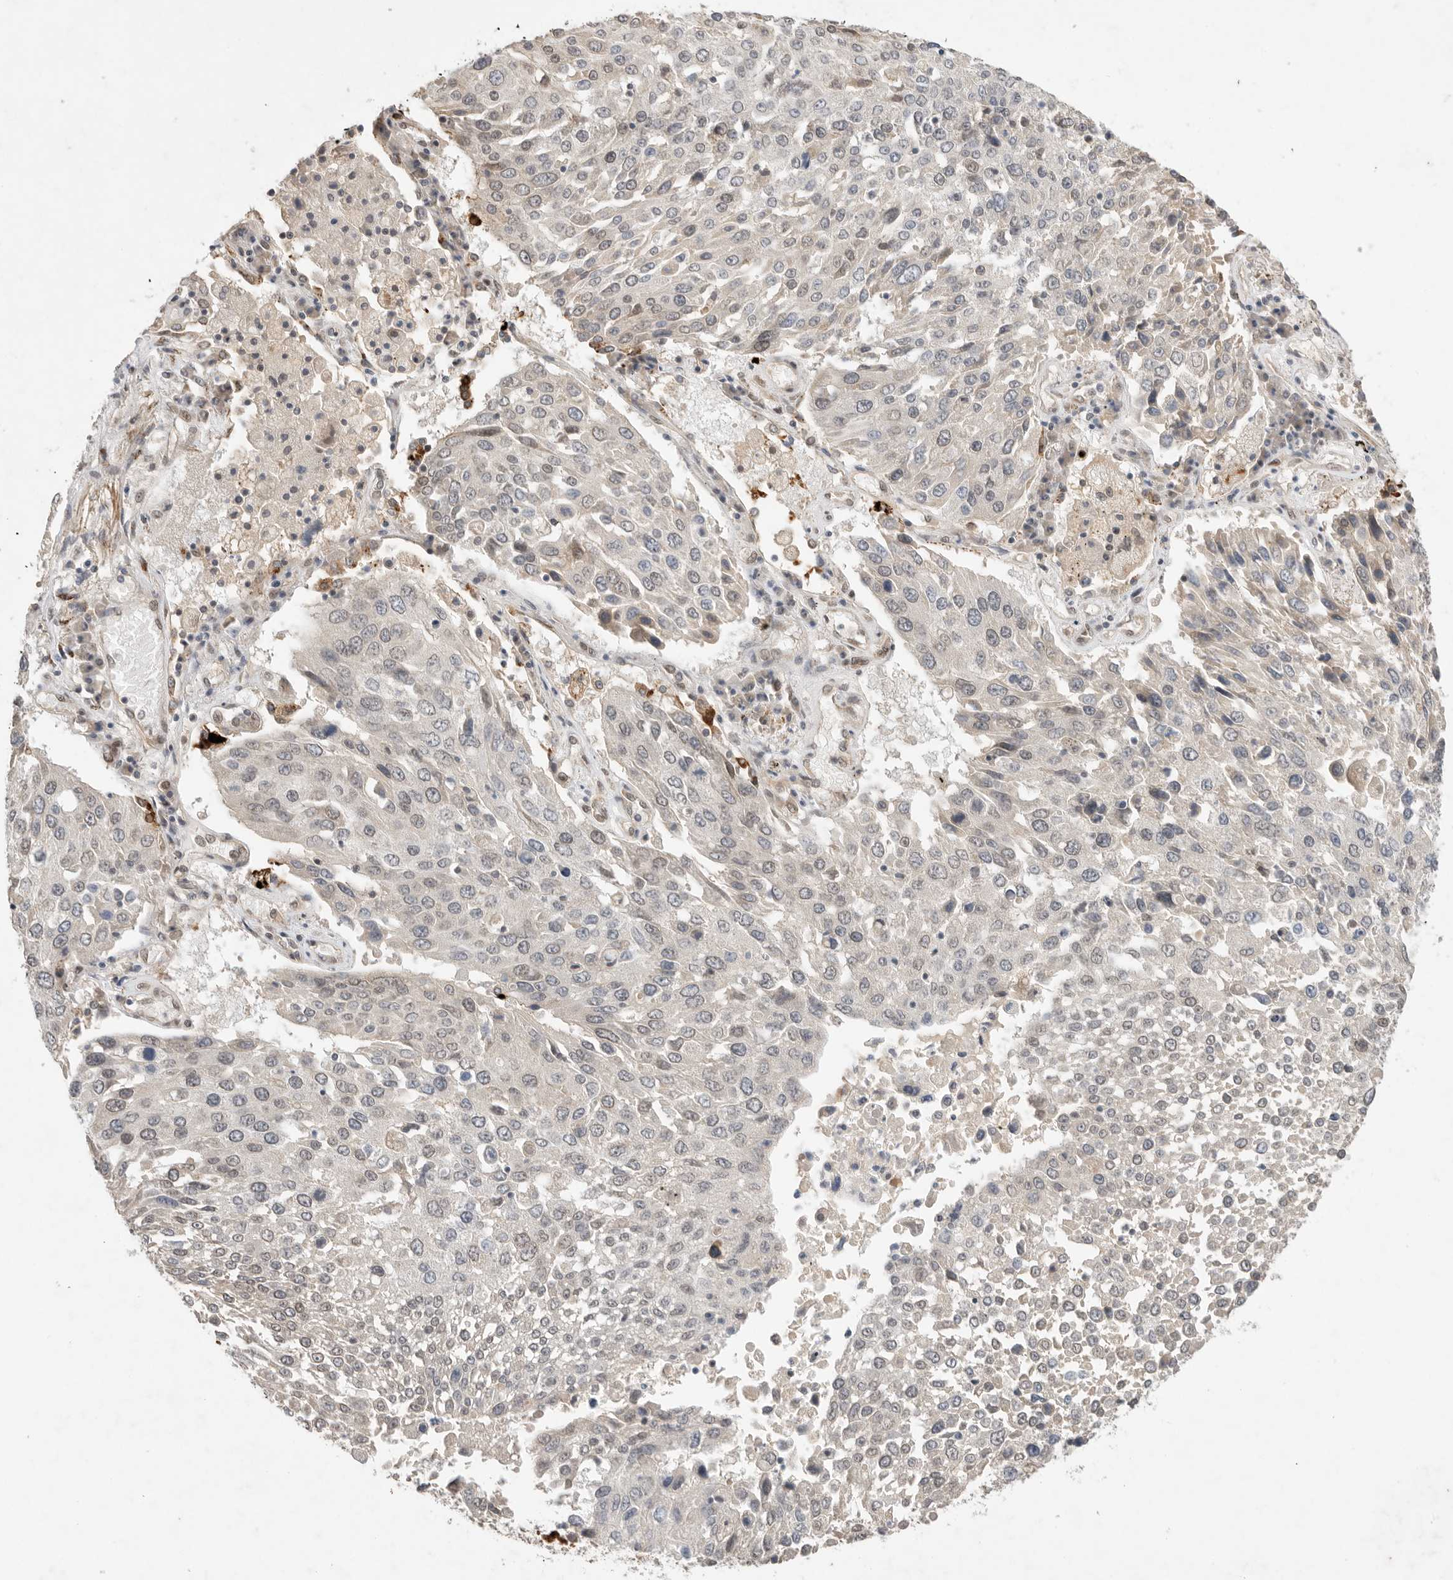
{"staining": {"intensity": "weak", "quantity": "<25%", "location": "nuclear"}, "tissue": "lung cancer", "cell_type": "Tumor cells", "image_type": "cancer", "snomed": [{"axis": "morphology", "description": "Squamous cell carcinoma, NOS"}, {"axis": "topography", "description": "Lung"}], "caption": "The IHC image has no significant expression in tumor cells of lung cancer tissue.", "gene": "LEMD3", "patient": {"sex": "male", "age": 65}}